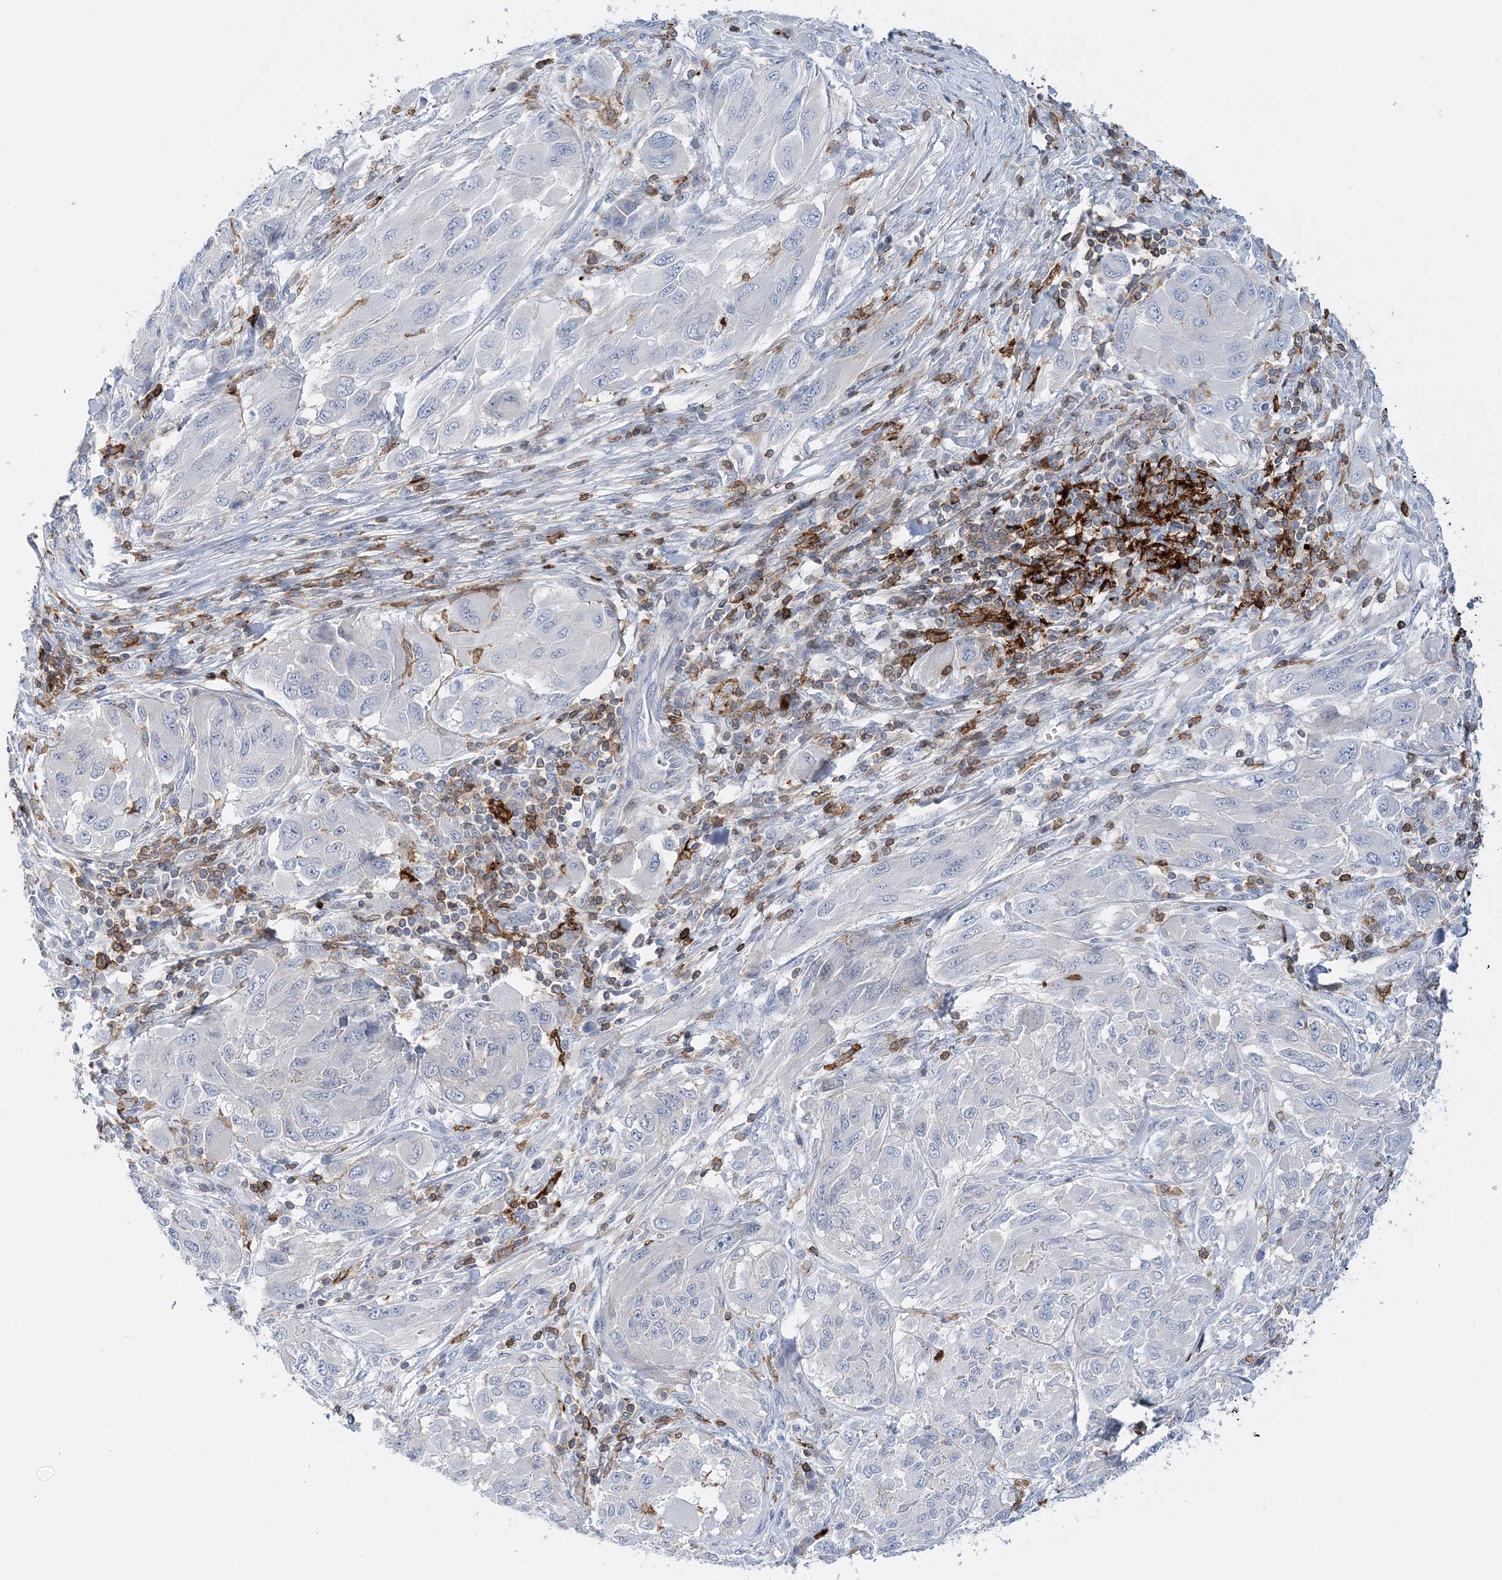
{"staining": {"intensity": "negative", "quantity": "none", "location": "none"}, "tissue": "melanoma", "cell_type": "Tumor cells", "image_type": "cancer", "snomed": [{"axis": "morphology", "description": "Malignant melanoma, NOS"}, {"axis": "topography", "description": "Skin"}], "caption": "This image is of malignant melanoma stained with immunohistochemistry to label a protein in brown with the nuclei are counter-stained blue. There is no positivity in tumor cells.", "gene": "PRMT9", "patient": {"sex": "female", "age": 91}}